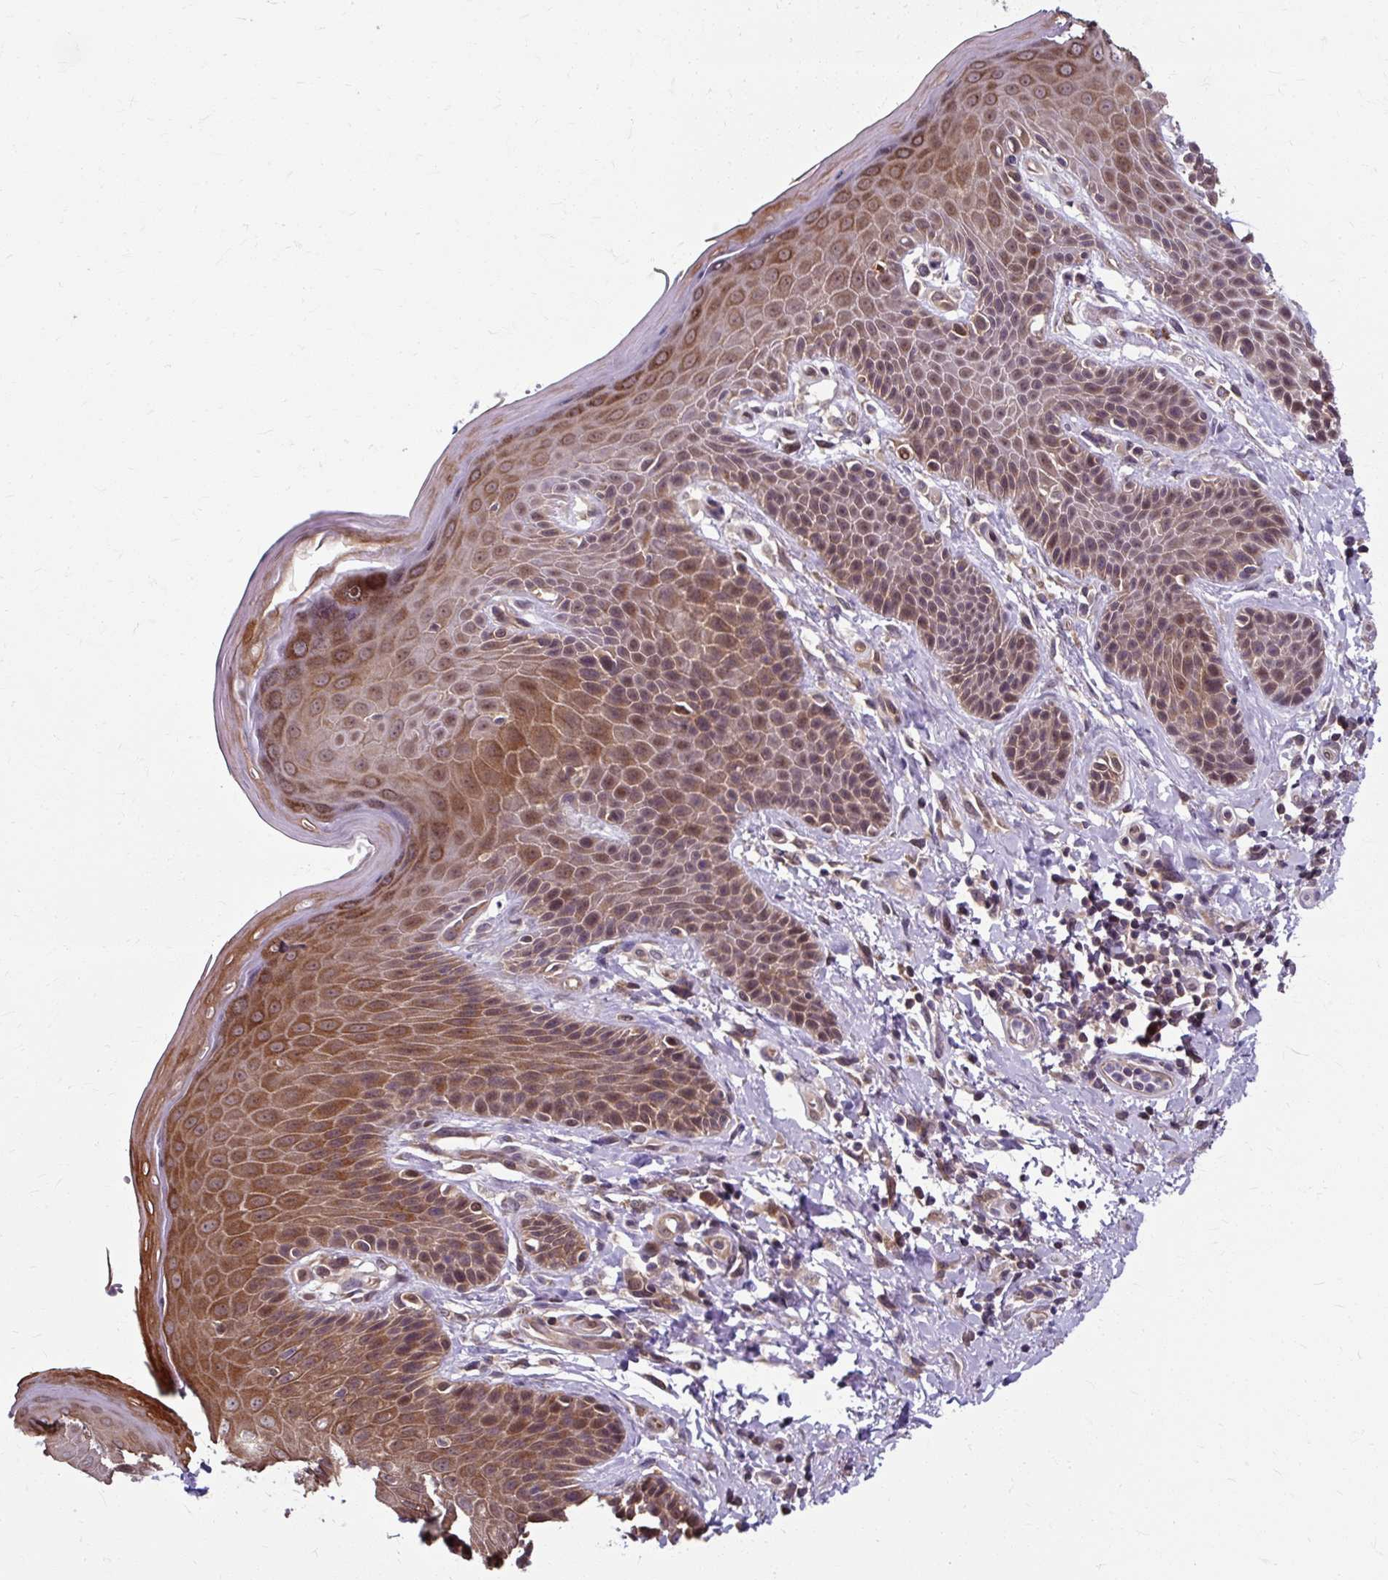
{"staining": {"intensity": "moderate", "quantity": ">75%", "location": "cytoplasmic/membranous,nuclear"}, "tissue": "skin", "cell_type": "Epidermal cells", "image_type": "normal", "snomed": [{"axis": "morphology", "description": "Normal tissue, NOS"}, {"axis": "topography", "description": "Peripheral nerve tissue"}], "caption": "Approximately >75% of epidermal cells in benign skin demonstrate moderate cytoplasmic/membranous,nuclear protein expression as visualized by brown immunohistochemical staining.", "gene": "ZNF555", "patient": {"sex": "male", "age": 51}}